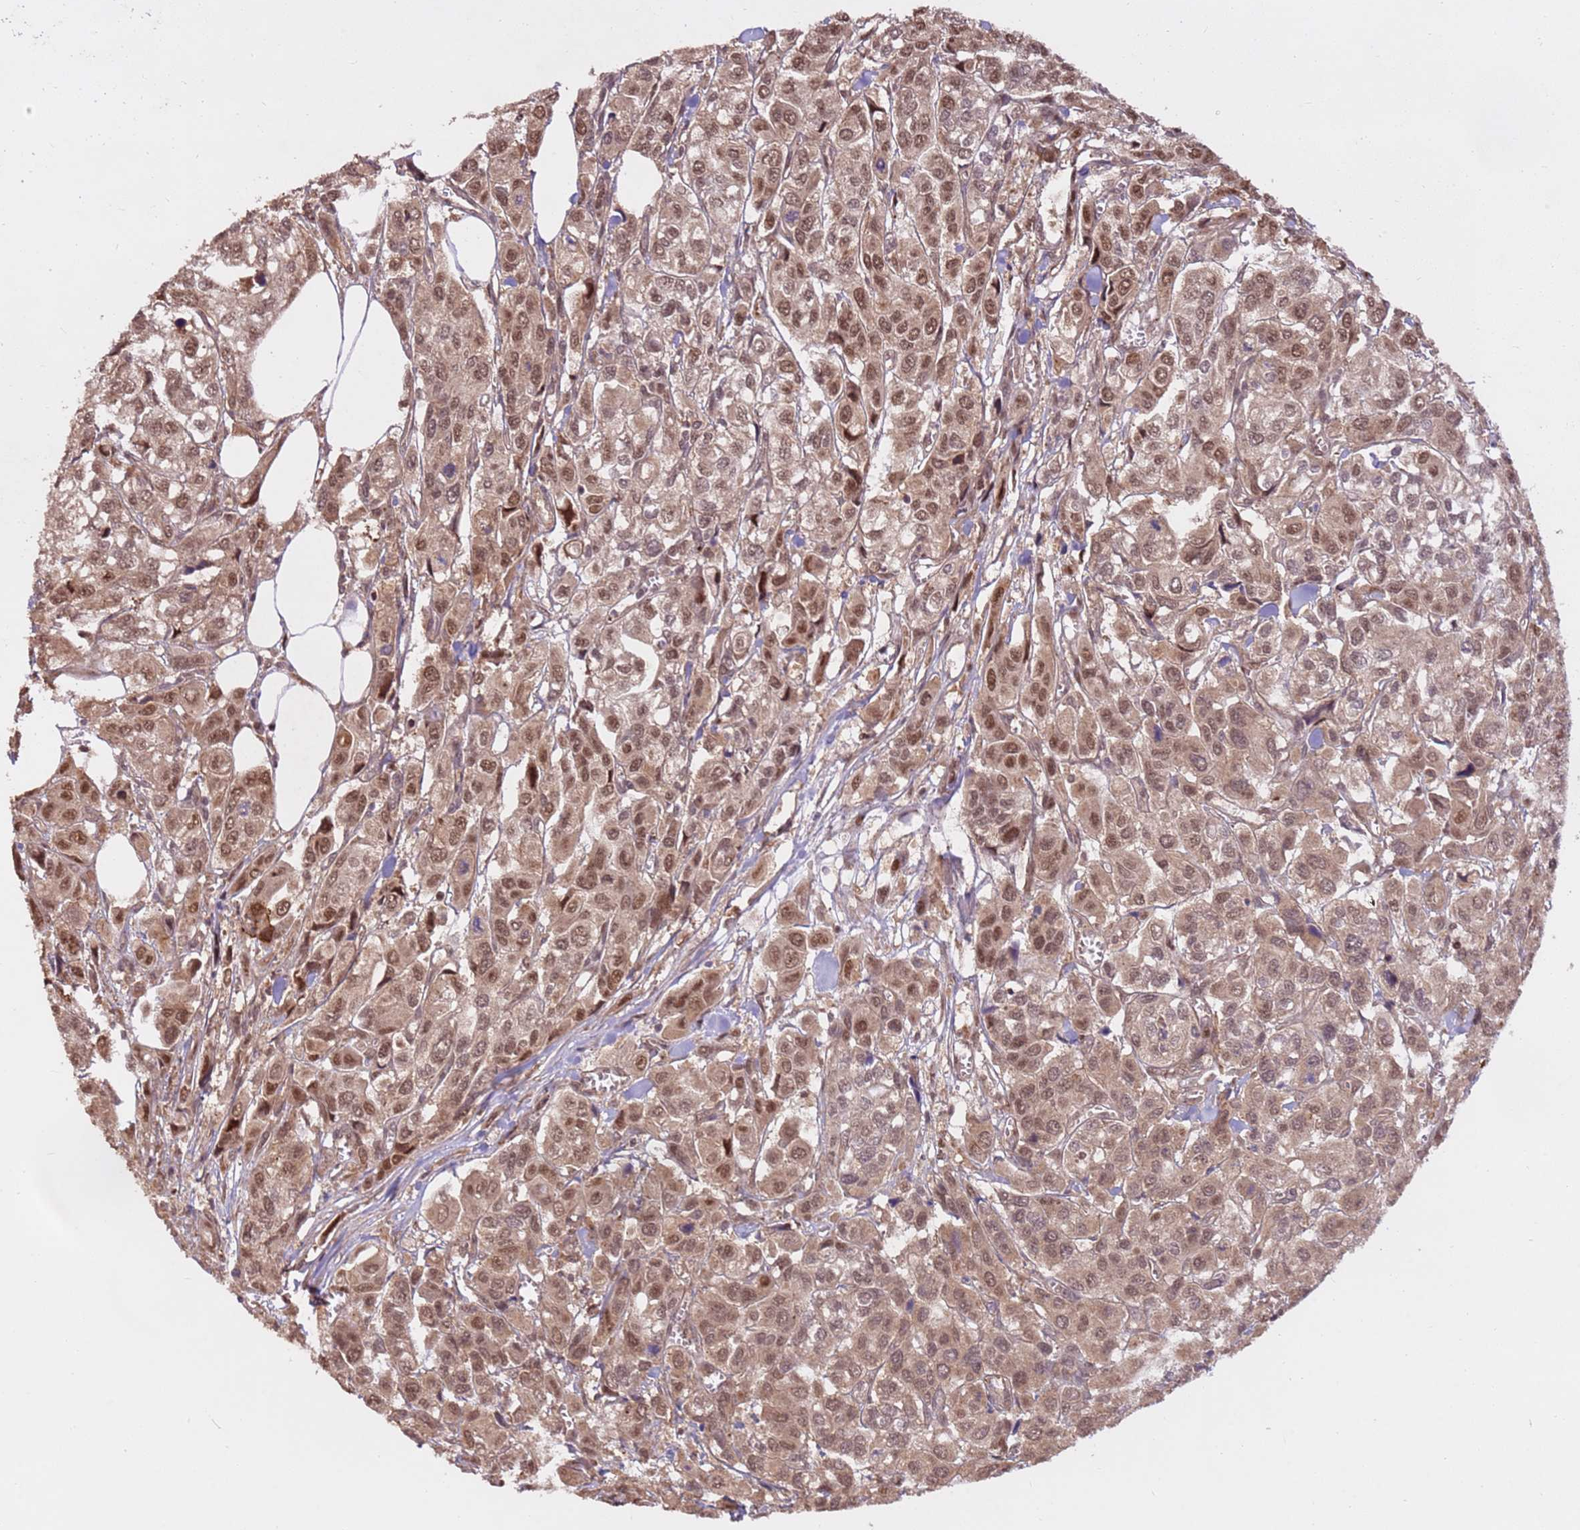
{"staining": {"intensity": "moderate", "quantity": ">75%", "location": "cytoplasmic/membranous,nuclear"}, "tissue": "urothelial cancer", "cell_type": "Tumor cells", "image_type": "cancer", "snomed": [{"axis": "morphology", "description": "Urothelial carcinoma, High grade"}, {"axis": "topography", "description": "Urinary bladder"}], "caption": "This is an image of immunohistochemistry (IHC) staining of urothelial cancer, which shows moderate expression in the cytoplasmic/membranous and nuclear of tumor cells.", "gene": "CCDC112", "patient": {"sex": "male", "age": 67}}